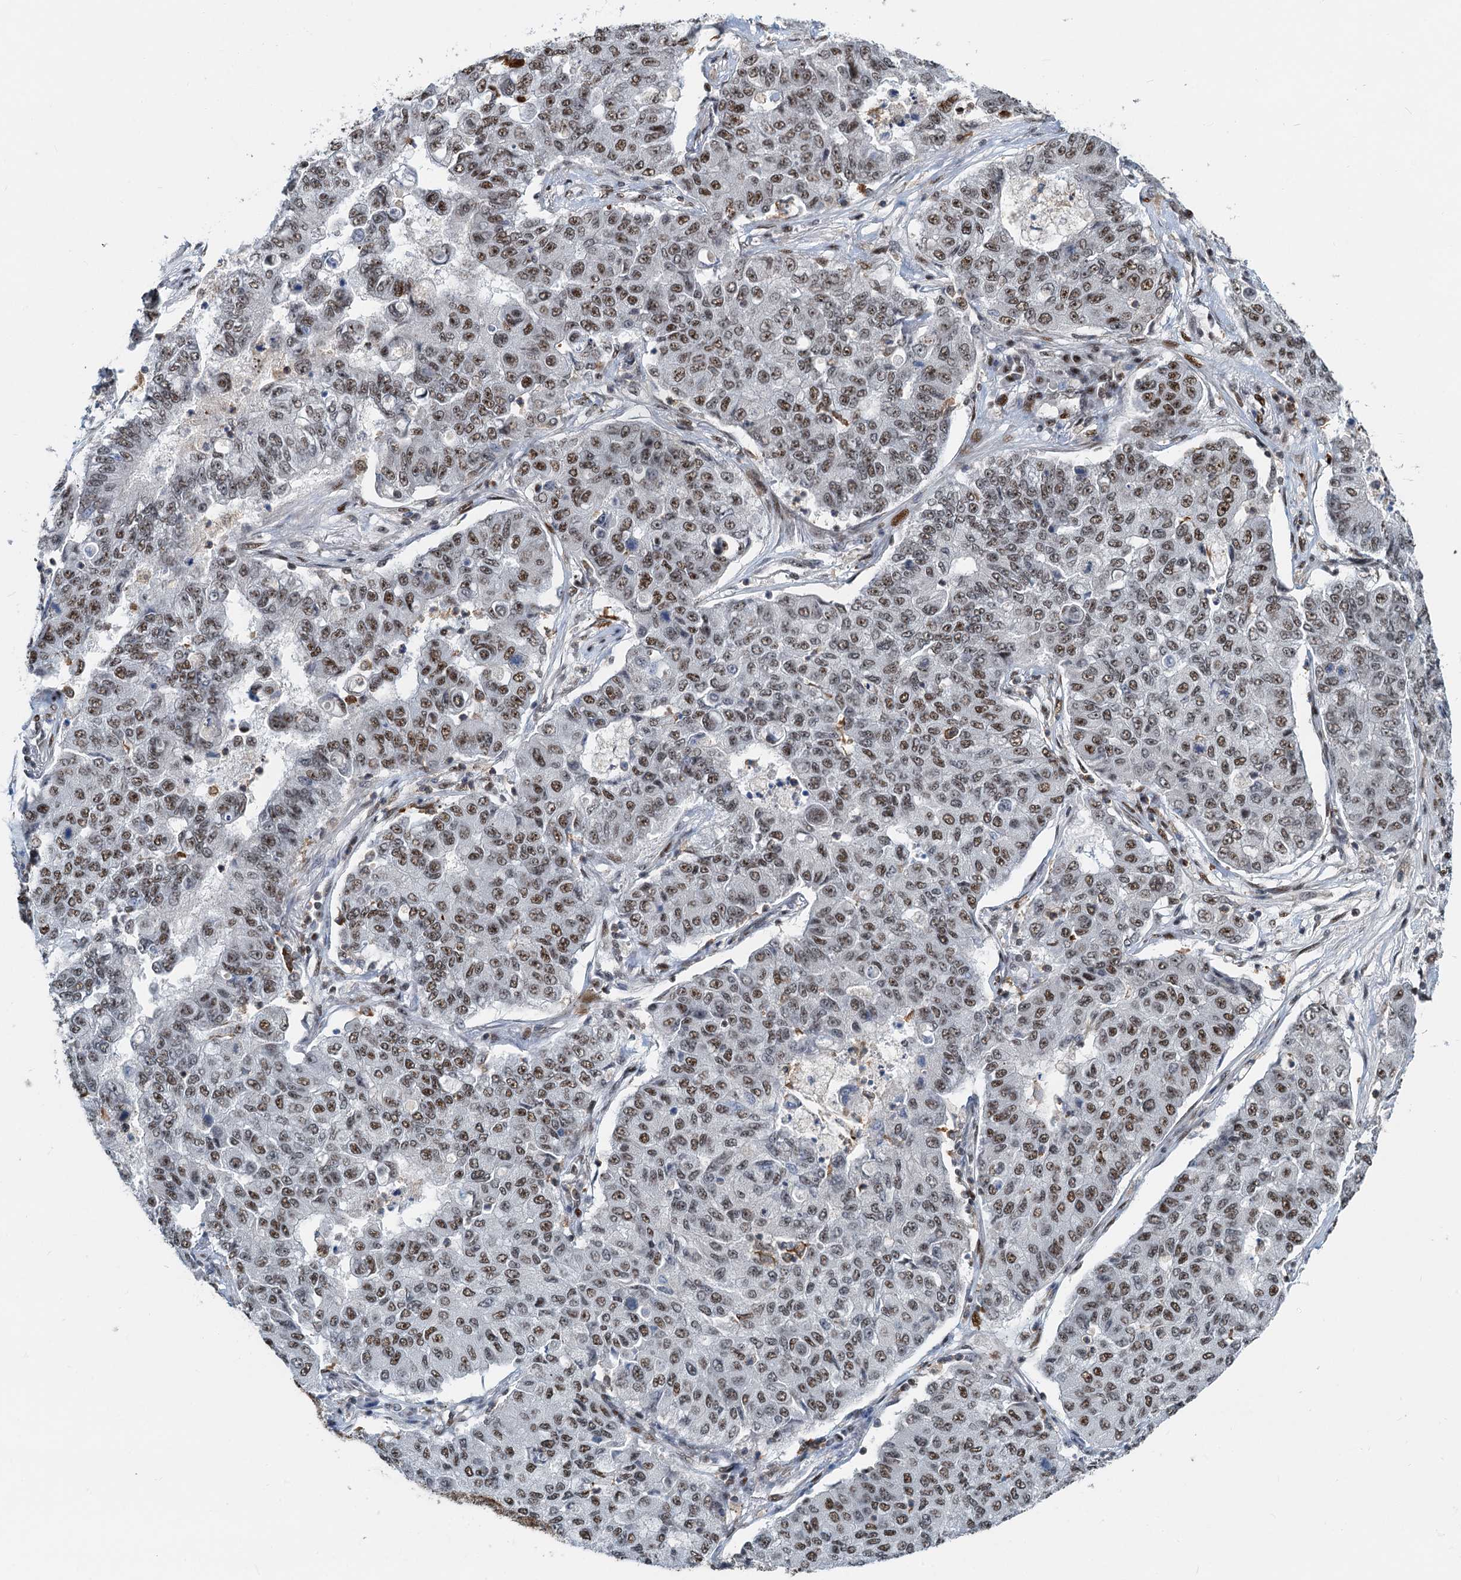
{"staining": {"intensity": "moderate", "quantity": ">75%", "location": "nuclear"}, "tissue": "lung cancer", "cell_type": "Tumor cells", "image_type": "cancer", "snomed": [{"axis": "morphology", "description": "Squamous cell carcinoma, NOS"}, {"axis": "topography", "description": "Lung"}], "caption": "A photomicrograph showing moderate nuclear staining in about >75% of tumor cells in lung cancer (squamous cell carcinoma), as visualized by brown immunohistochemical staining.", "gene": "RBM26", "patient": {"sex": "male", "age": 74}}